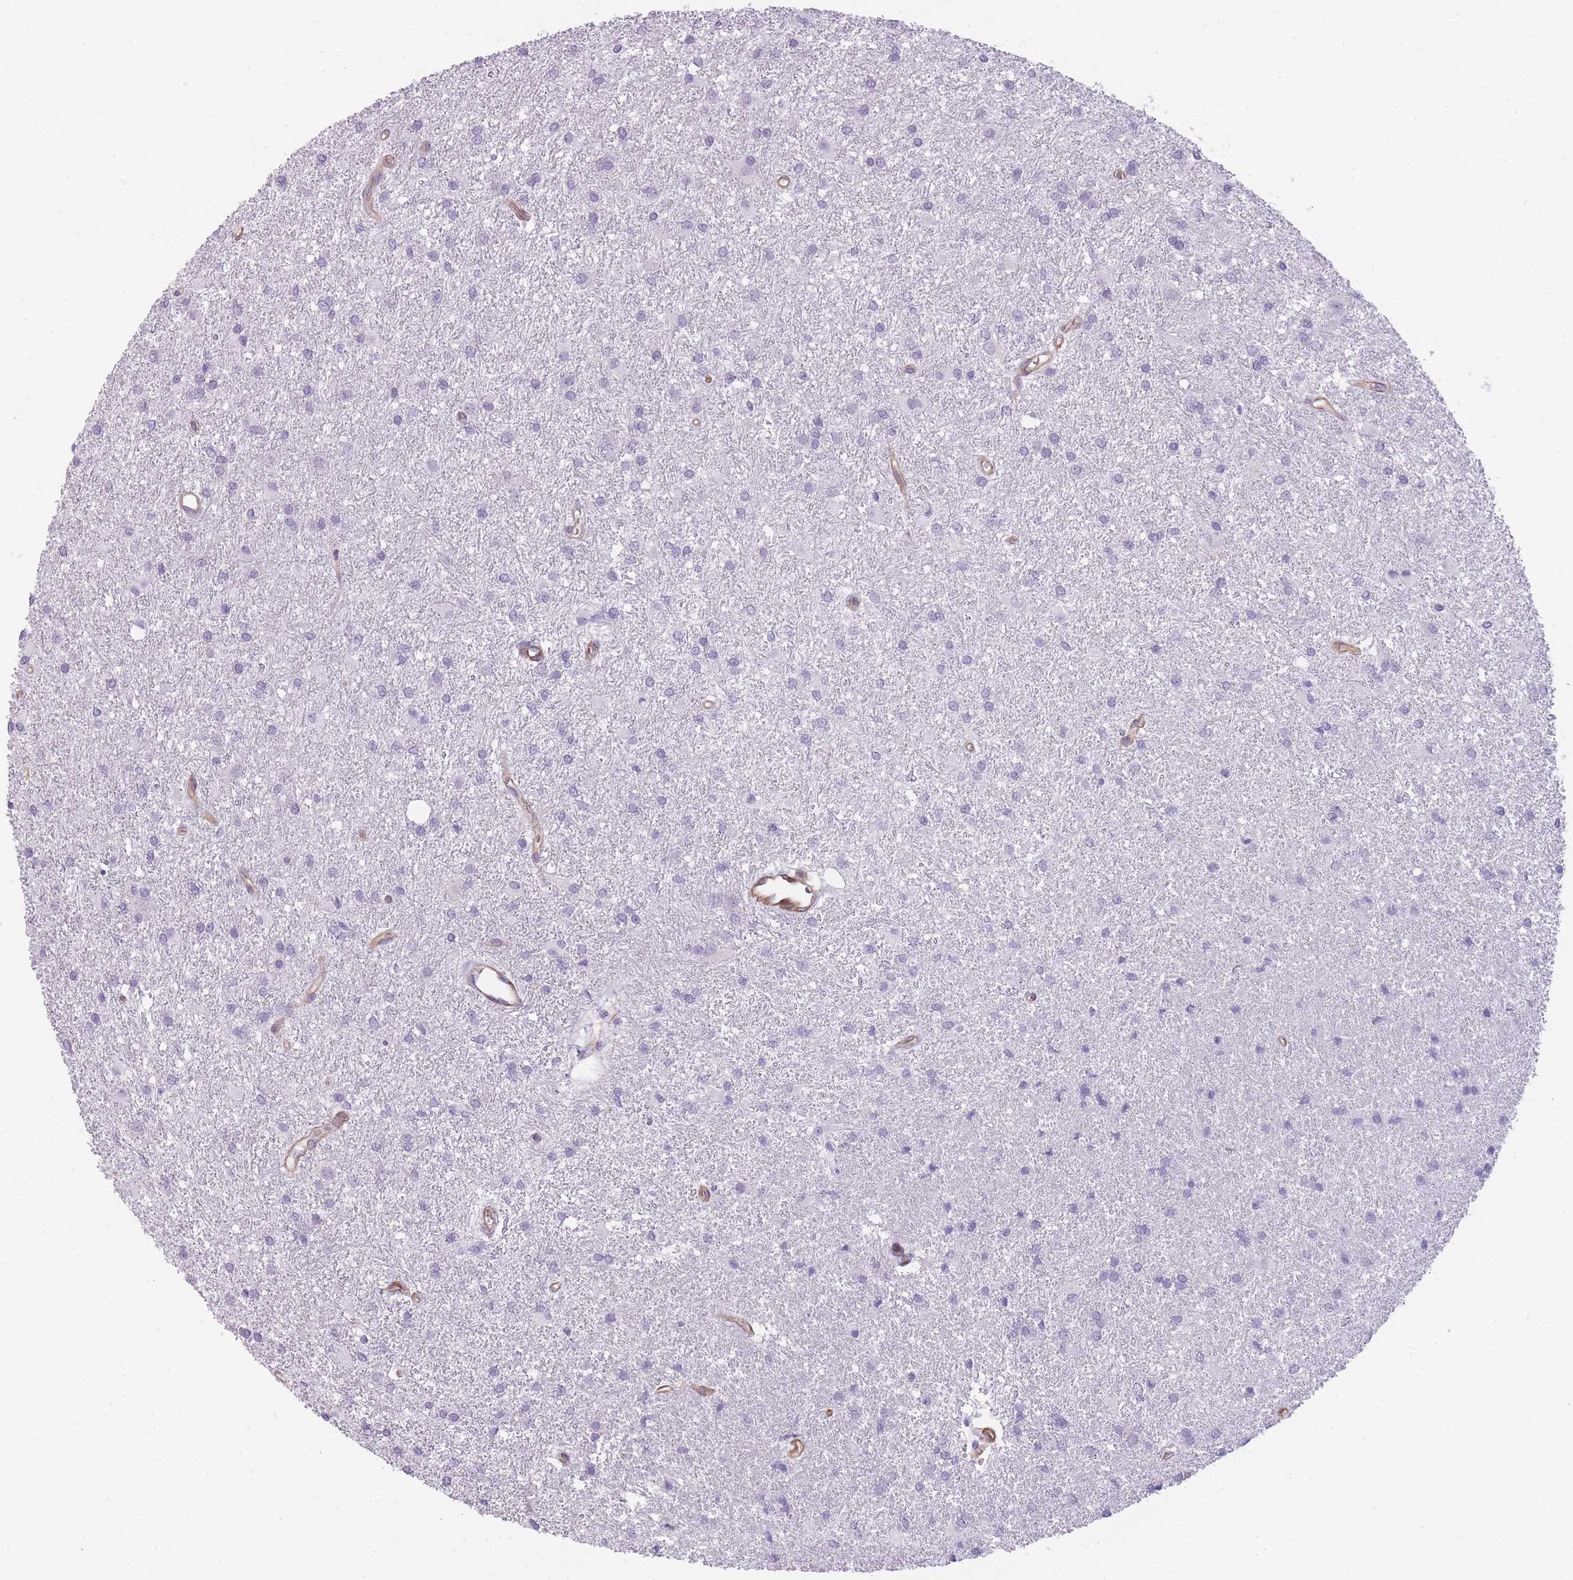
{"staining": {"intensity": "negative", "quantity": "none", "location": "none"}, "tissue": "glioma", "cell_type": "Tumor cells", "image_type": "cancer", "snomed": [{"axis": "morphology", "description": "Glioma, malignant, High grade"}, {"axis": "topography", "description": "Brain"}], "caption": "The photomicrograph displays no significant expression in tumor cells of malignant glioma (high-grade). Brightfield microscopy of immunohistochemistry (IHC) stained with DAB (3,3'-diaminobenzidine) (brown) and hematoxylin (blue), captured at high magnification.", "gene": "OR6B3", "patient": {"sex": "female", "age": 50}}